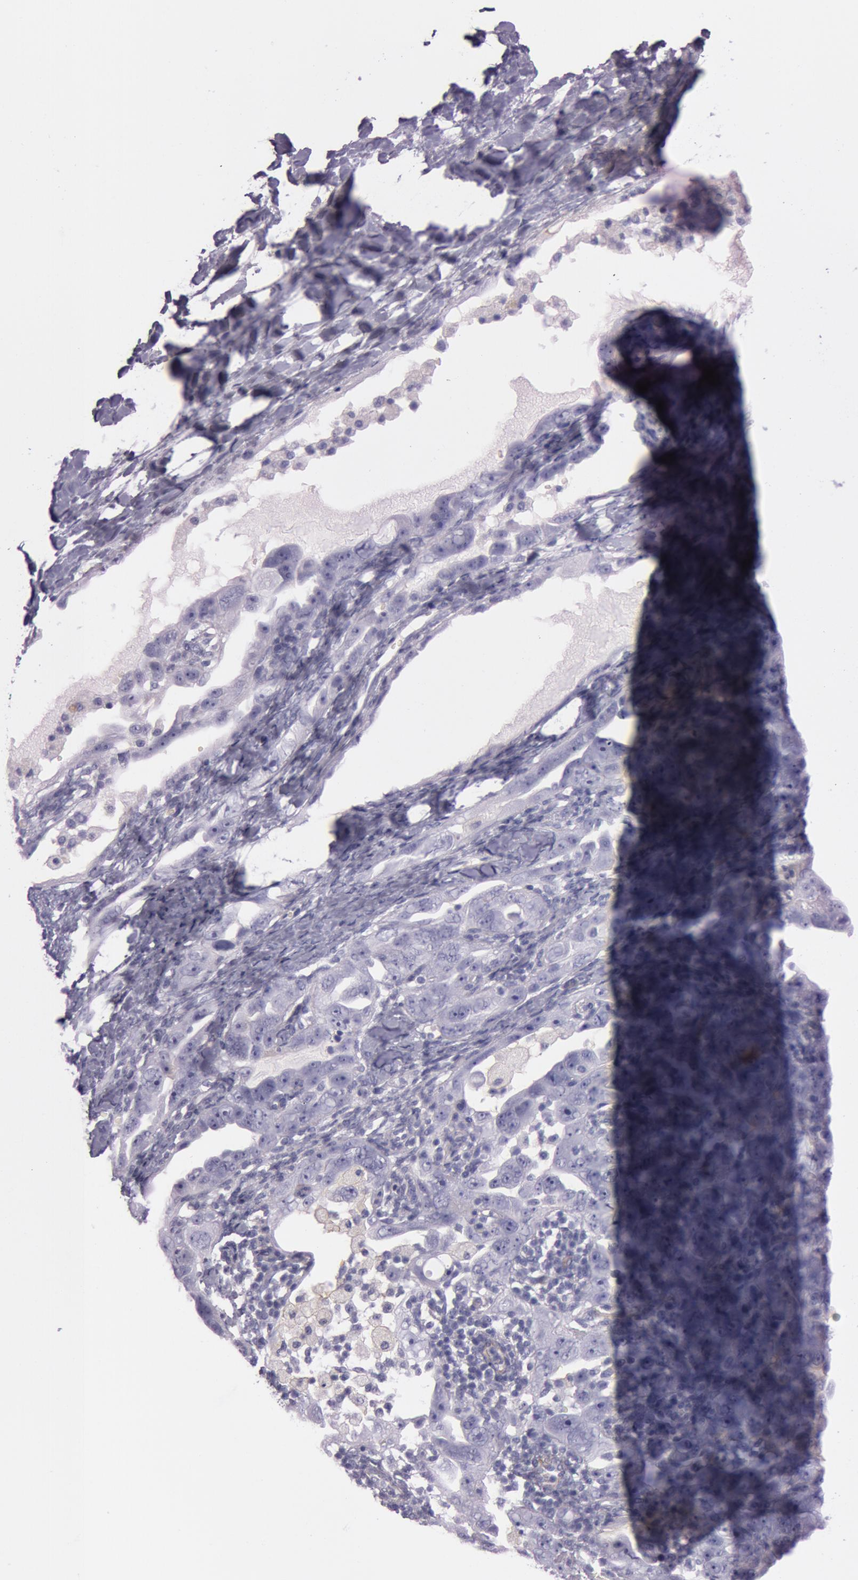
{"staining": {"intensity": "negative", "quantity": "none", "location": "none"}, "tissue": "ovarian cancer", "cell_type": "Tumor cells", "image_type": "cancer", "snomed": [{"axis": "morphology", "description": "Cystadenocarcinoma, serous, NOS"}, {"axis": "topography", "description": "Ovary"}], "caption": "The immunohistochemistry (IHC) histopathology image has no significant expression in tumor cells of ovarian cancer (serous cystadenocarcinoma) tissue.", "gene": "FOLH1", "patient": {"sex": "female", "age": 66}}